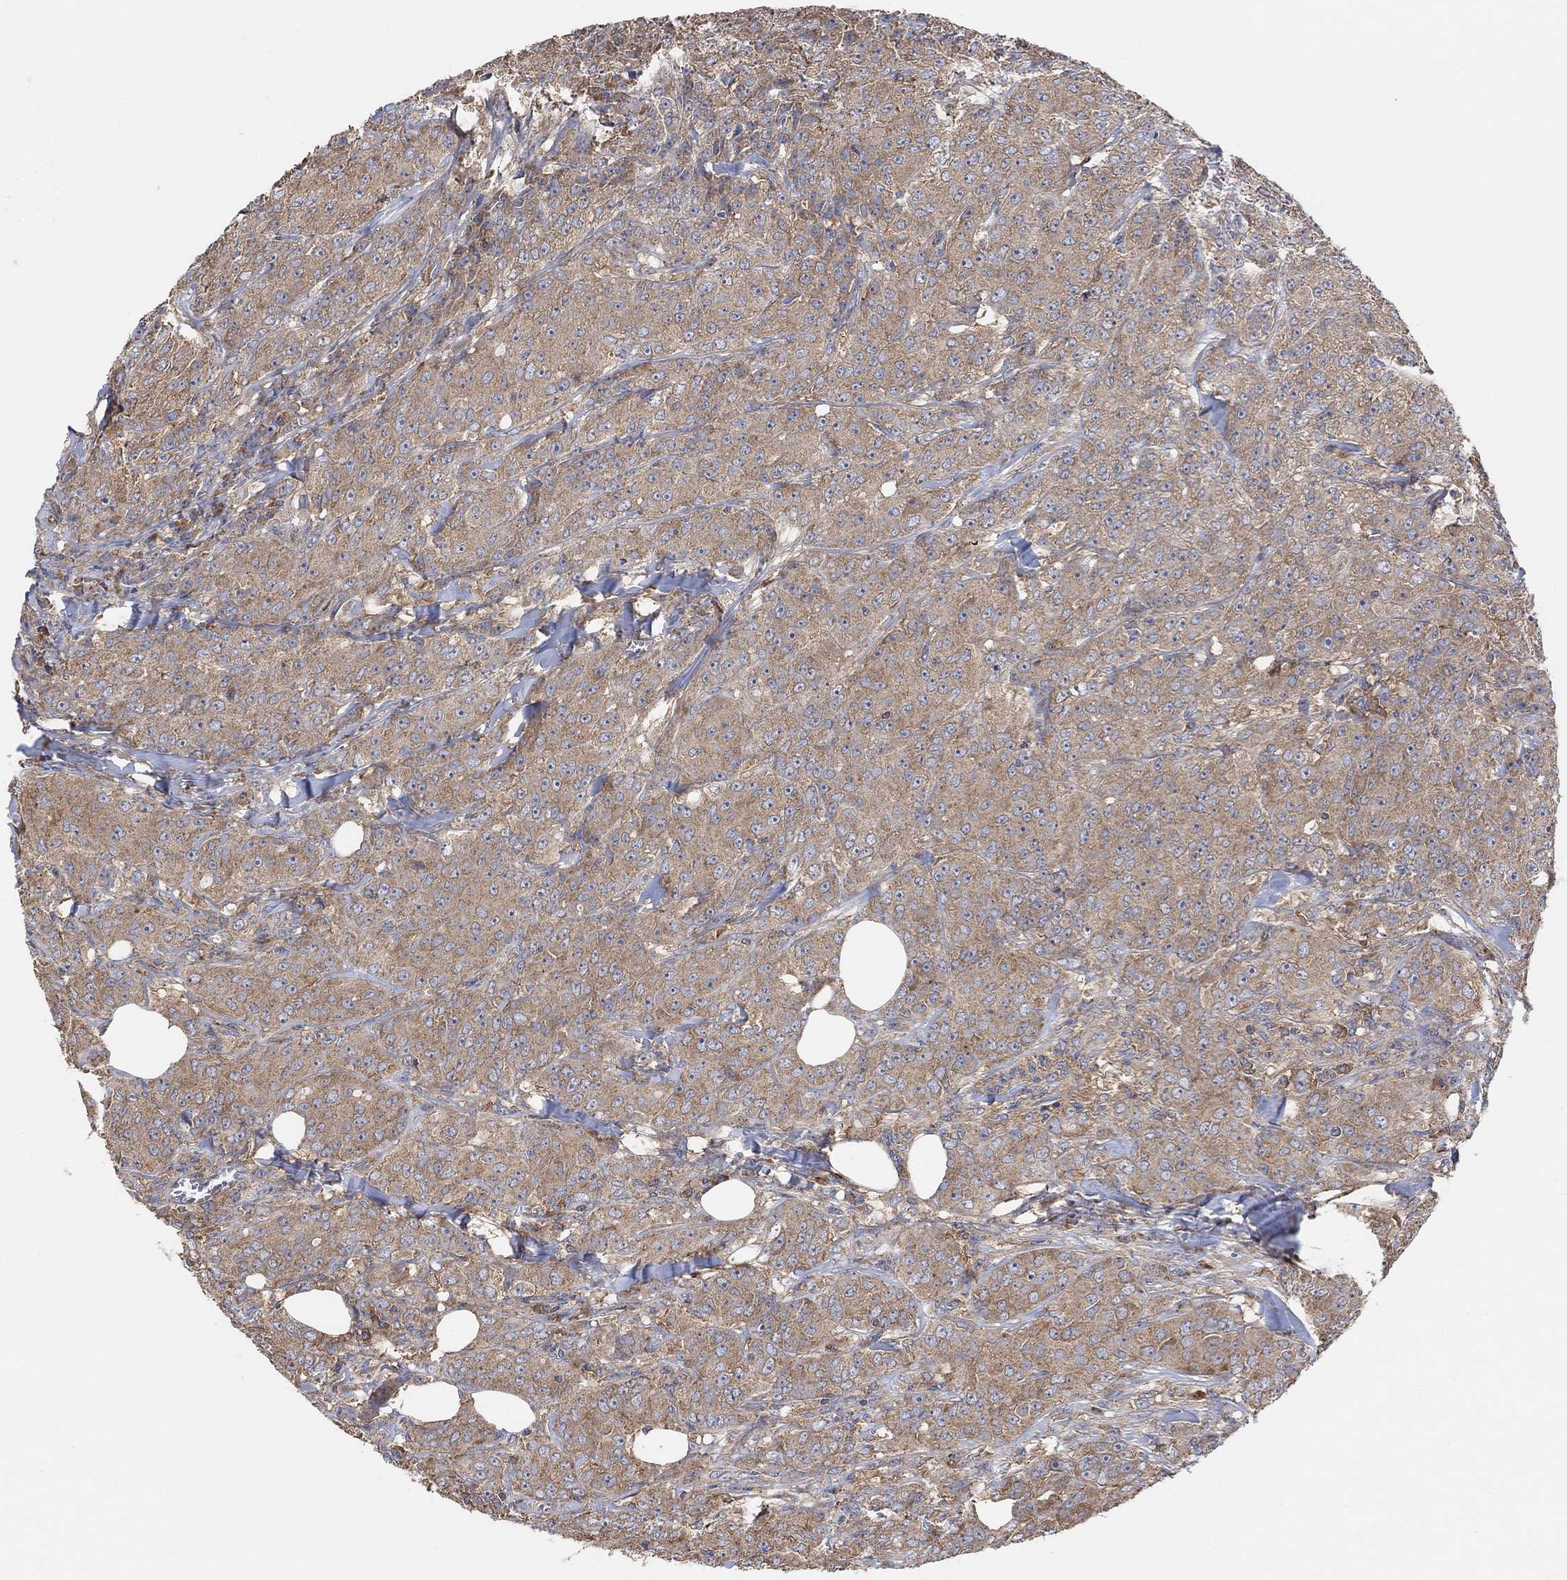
{"staining": {"intensity": "moderate", "quantity": ">75%", "location": "cytoplasmic/membranous"}, "tissue": "breast cancer", "cell_type": "Tumor cells", "image_type": "cancer", "snomed": [{"axis": "morphology", "description": "Duct carcinoma"}, {"axis": "topography", "description": "Breast"}], "caption": "High-power microscopy captured an immunohistochemistry micrograph of breast cancer, revealing moderate cytoplasmic/membranous staining in about >75% of tumor cells.", "gene": "BLOC1S3", "patient": {"sex": "female", "age": 43}}